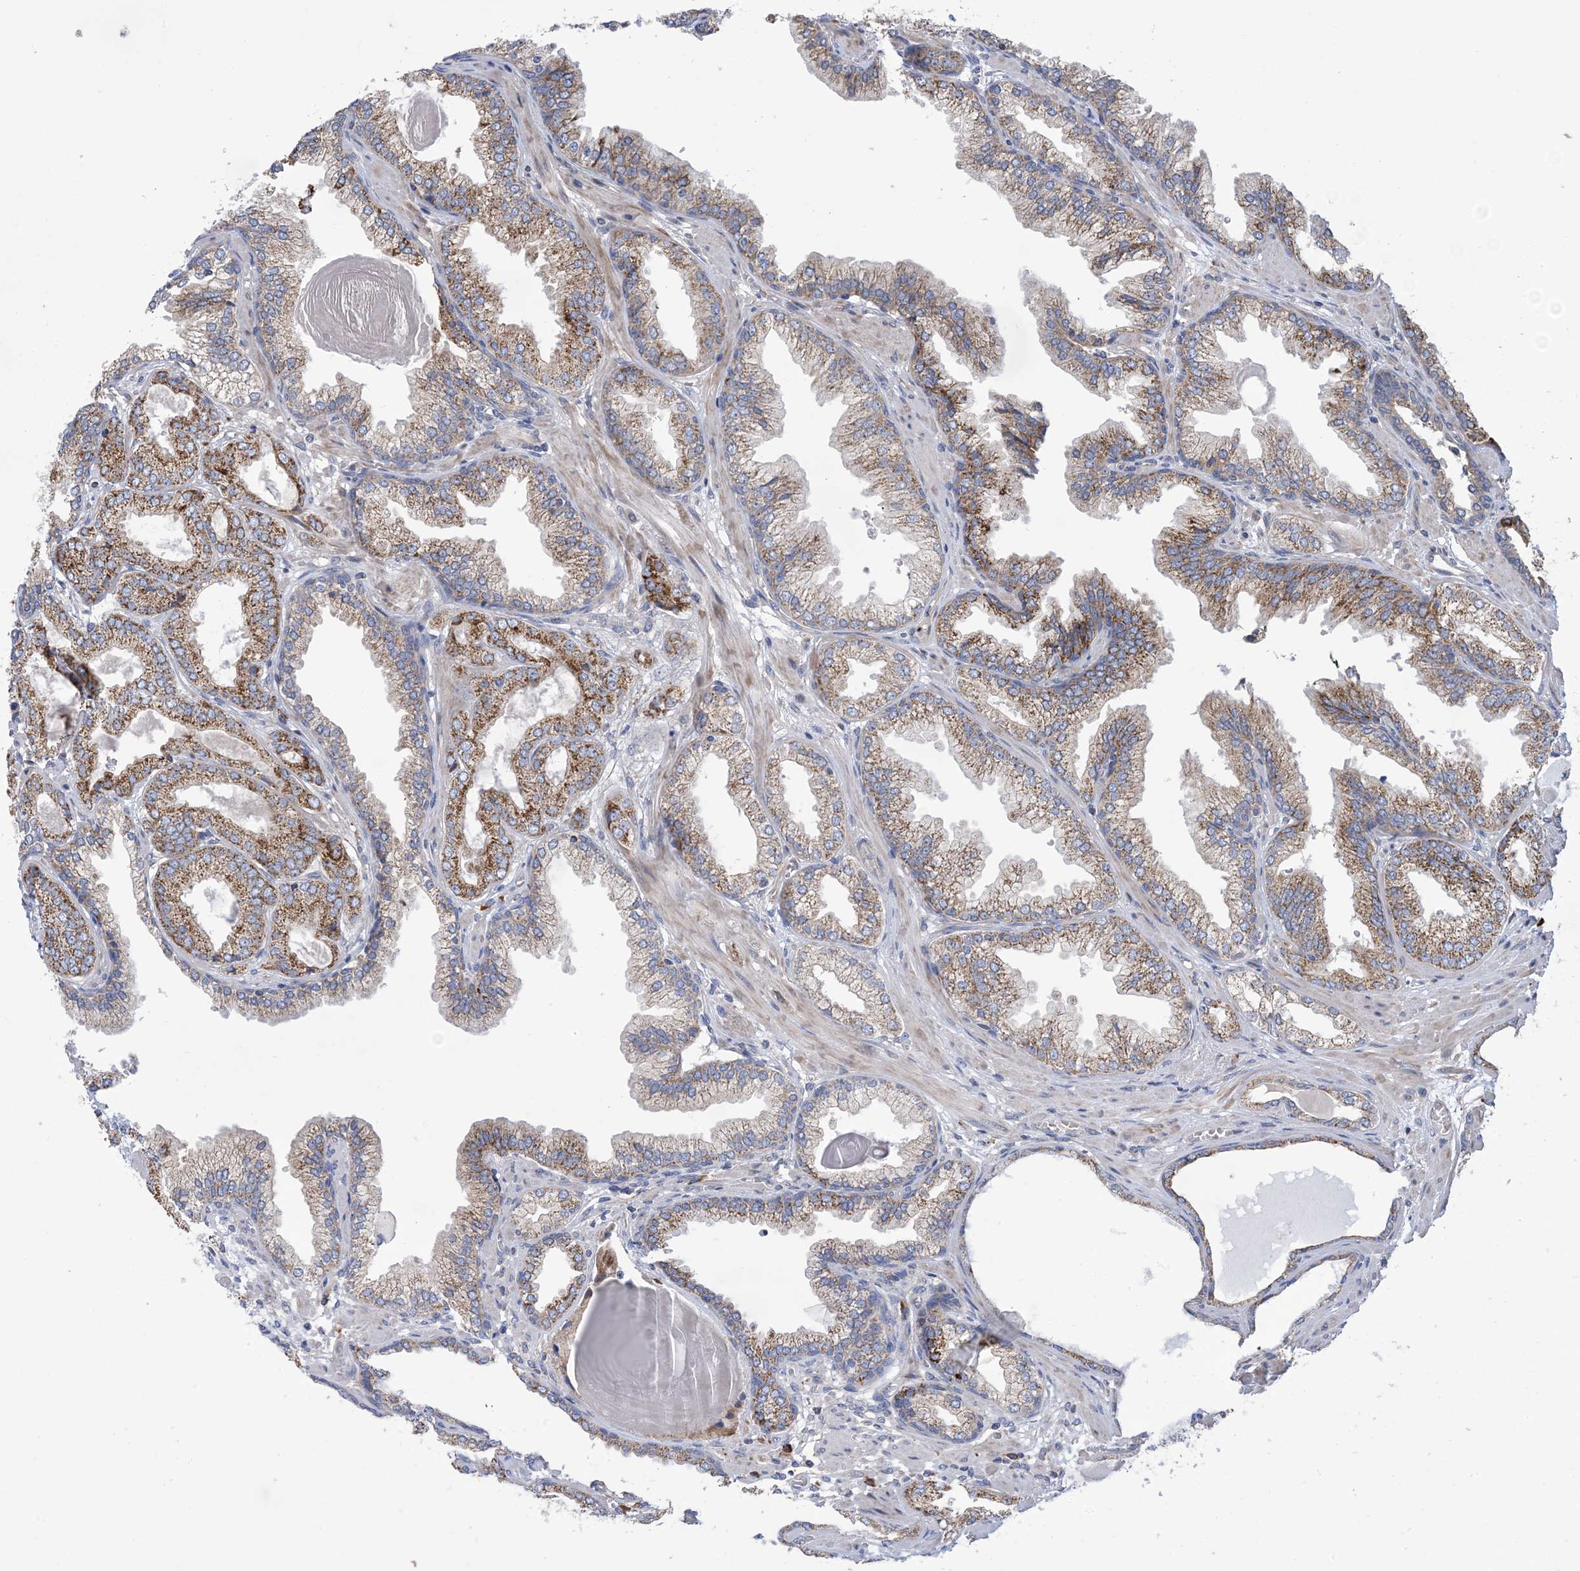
{"staining": {"intensity": "moderate", "quantity": ">75%", "location": "cytoplasmic/membranous"}, "tissue": "prostate cancer", "cell_type": "Tumor cells", "image_type": "cancer", "snomed": [{"axis": "morphology", "description": "Adenocarcinoma, High grade"}, {"axis": "topography", "description": "Prostate"}], "caption": "This is a photomicrograph of immunohistochemistry (IHC) staining of prostate high-grade adenocarcinoma, which shows moderate expression in the cytoplasmic/membranous of tumor cells.", "gene": "CLEC16A", "patient": {"sex": "male", "age": 71}}